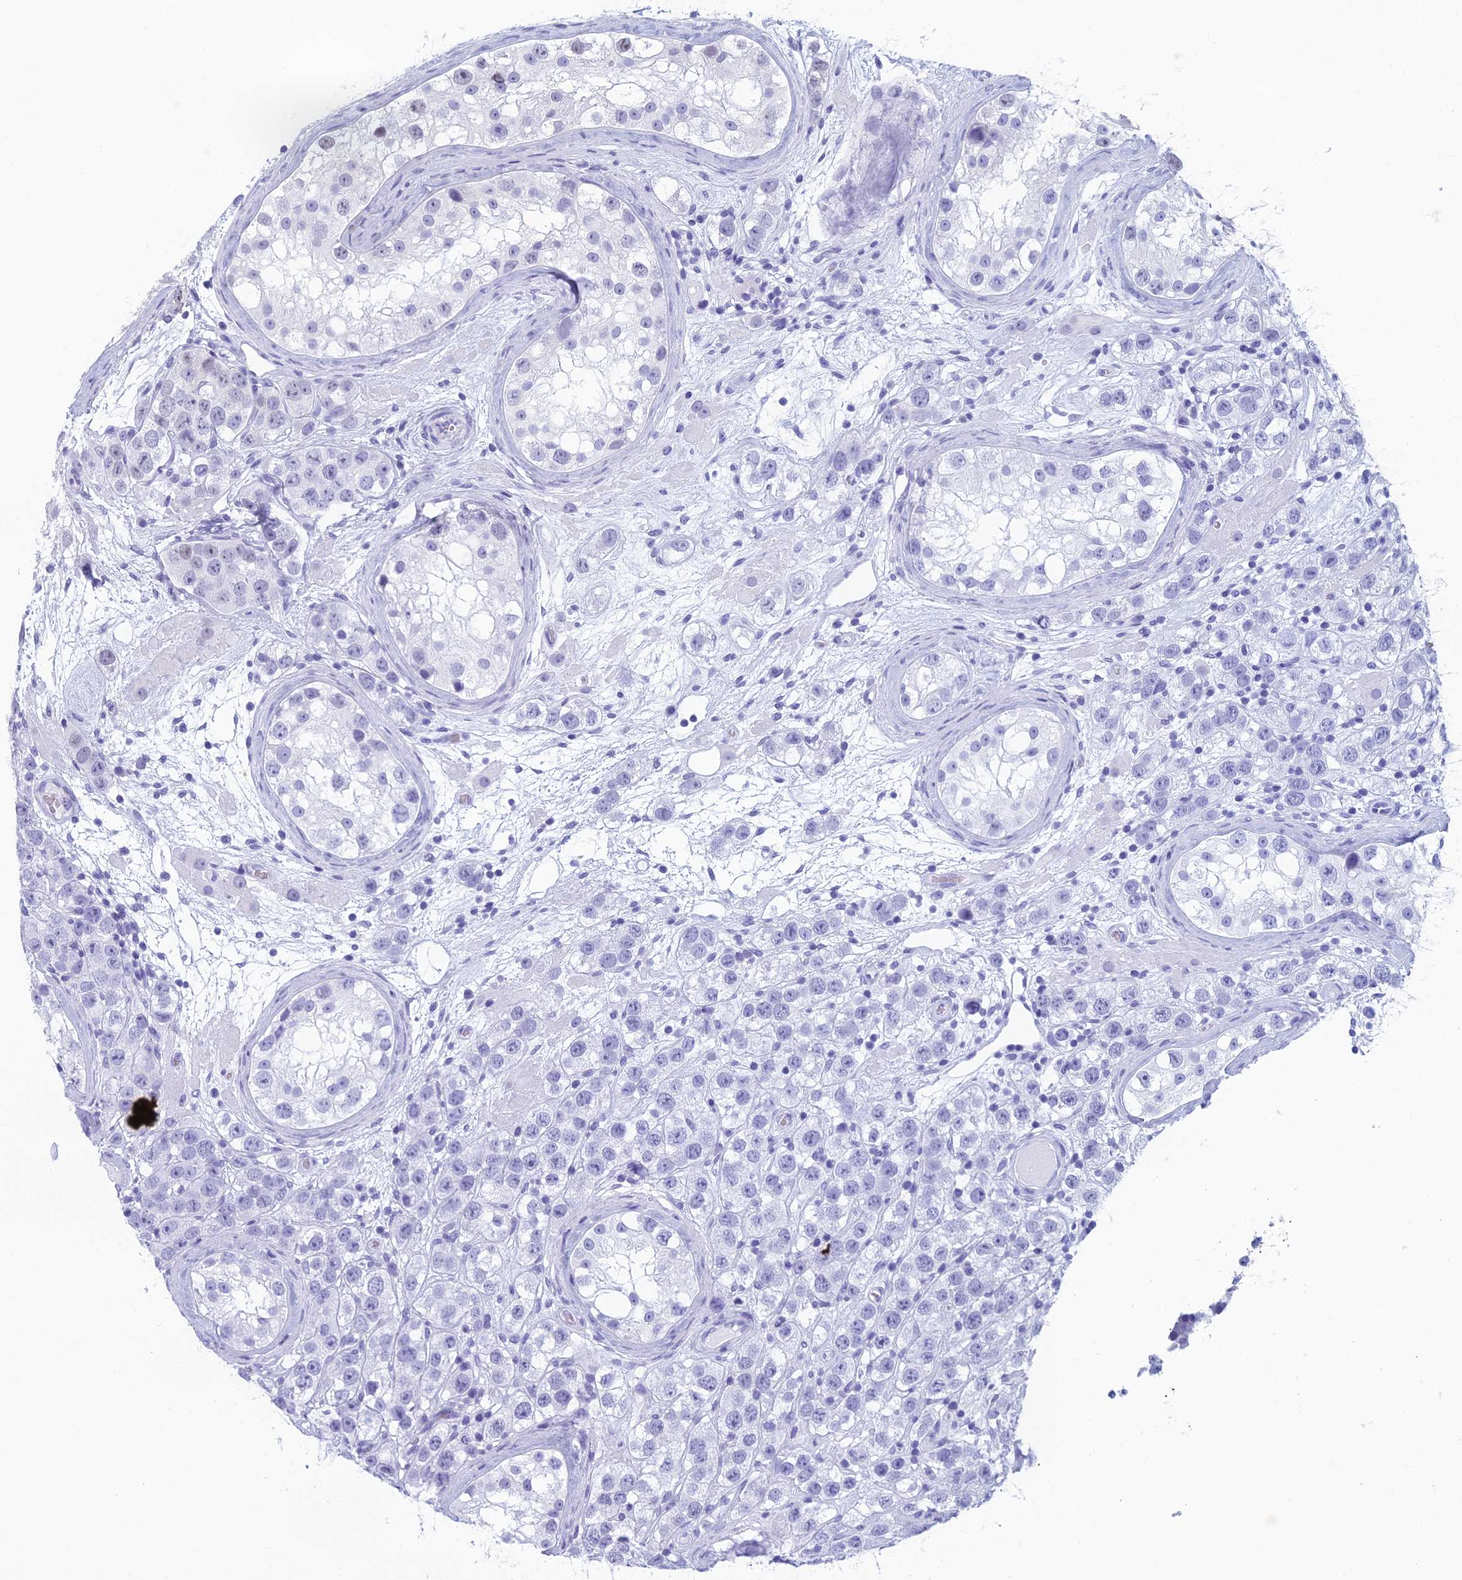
{"staining": {"intensity": "weak", "quantity": "<25%", "location": "nuclear"}, "tissue": "testis cancer", "cell_type": "Tumor cells", "image_type": "cancer", "snomed": [{"axis": "morphology", "description": "Seminoma, NOS"}, {"axis": "topography", "description": "Testis"}], "caption": "Histopathology image shows no protein positivity in tumor cells of seminoma (testis) tissue. (IHC, brightfield microscopy, high magnification).", "gene": "RGS17", "patient": {"sex": "male", "age": 28}}